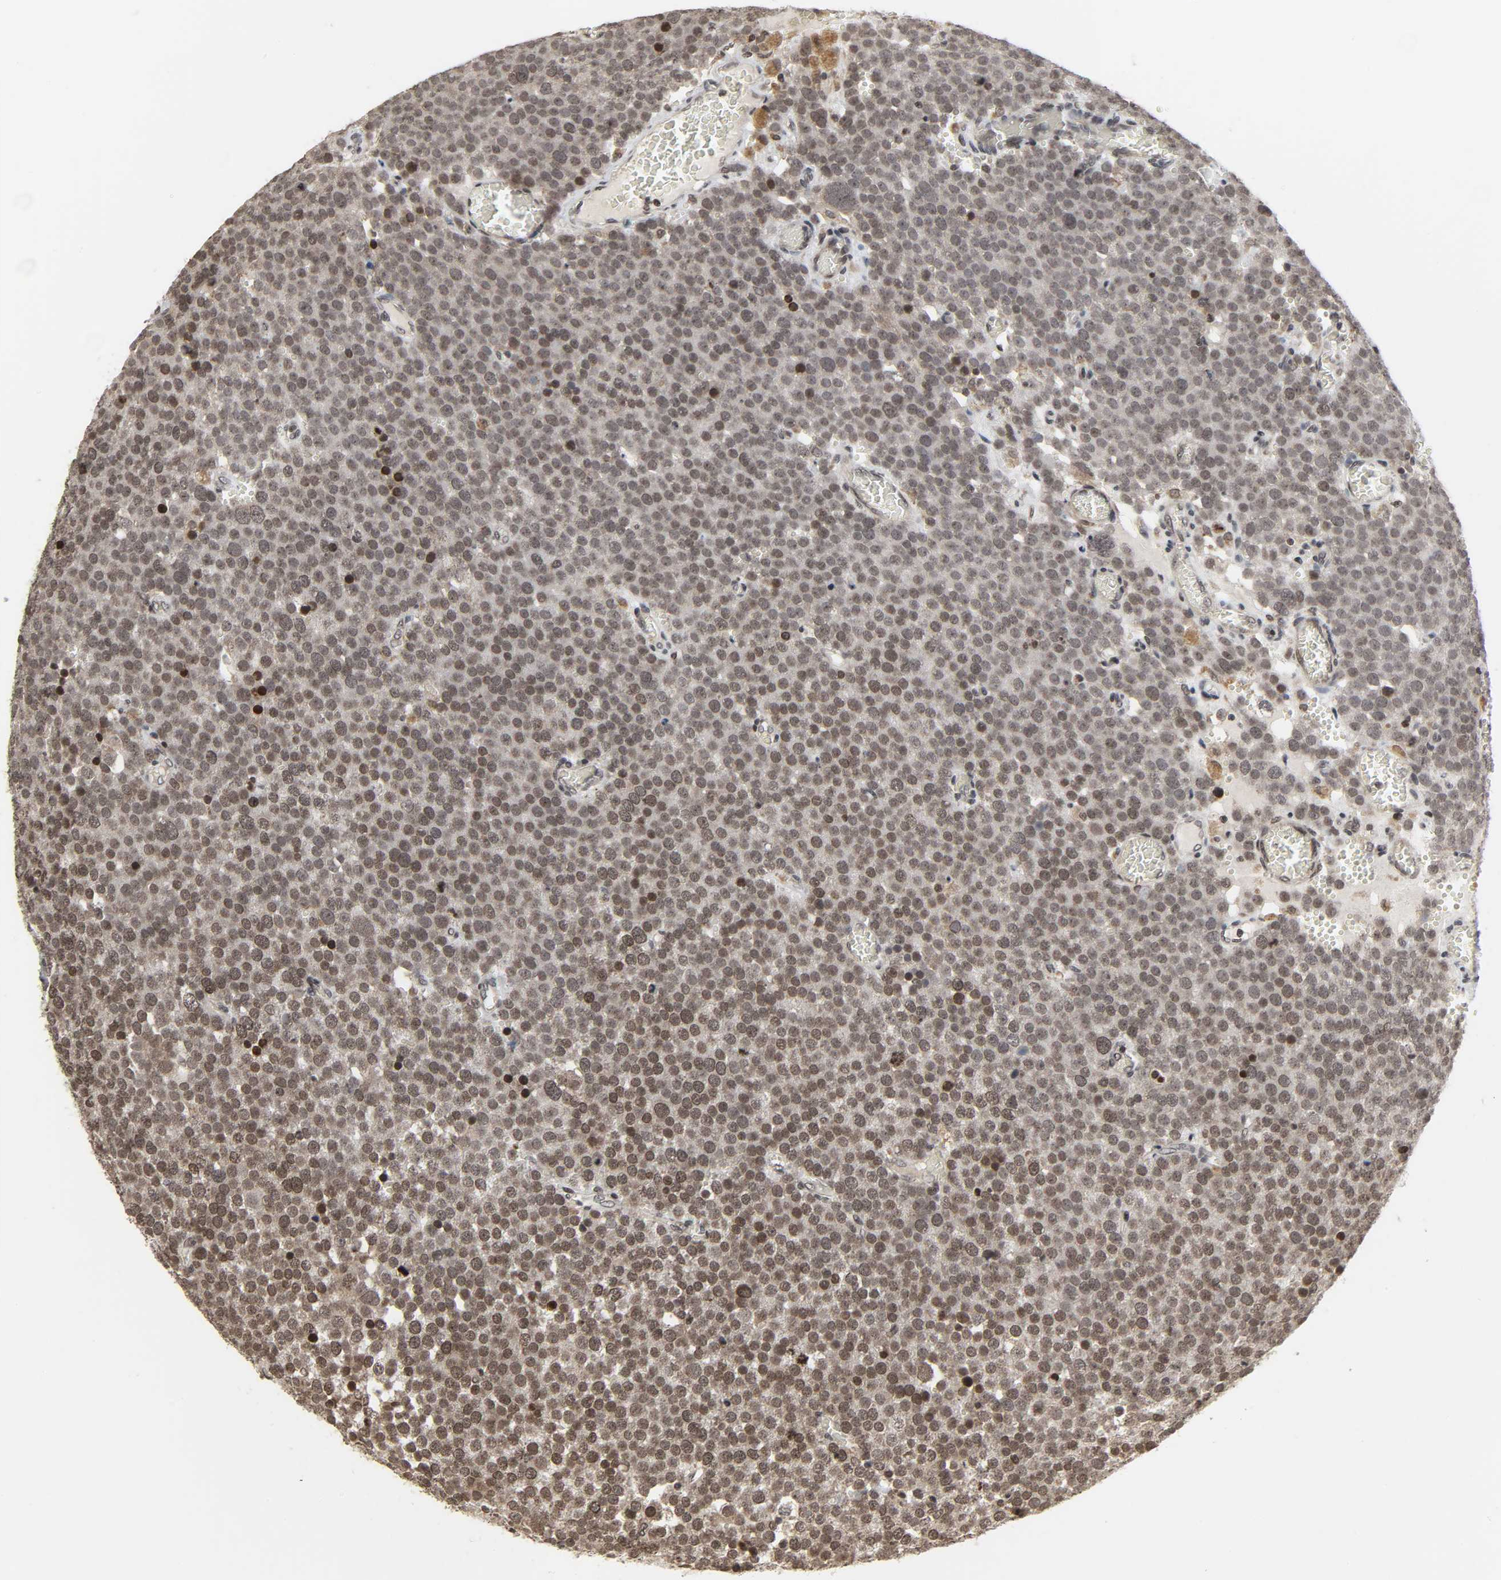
{"staining": {"intensity": "moderate", "quantity": "<25%", "location": "nuclear"}, "tissue": "testis cancer", "cell_type": "Tumor cells", "image_type": "cancer", "snomed": [{"axis": "morphology", "description": "Seminoma, NOS"}, {"axis": "topography", "description": "Testis"}], "caption": "Brown immunohistochemical staining in seminoma (testis) displays moderate nuclear expression in approximately <25% of tumor cells. The staining was performed using DAB (3,3'-diaminobenzidine) to visualize the protein expression in brown, while the nuclei were stained in blue with hematoxylin (Magnification: 20x).", "gene": "XRCC1", "patient": {"sex": "male", "age": 71}}